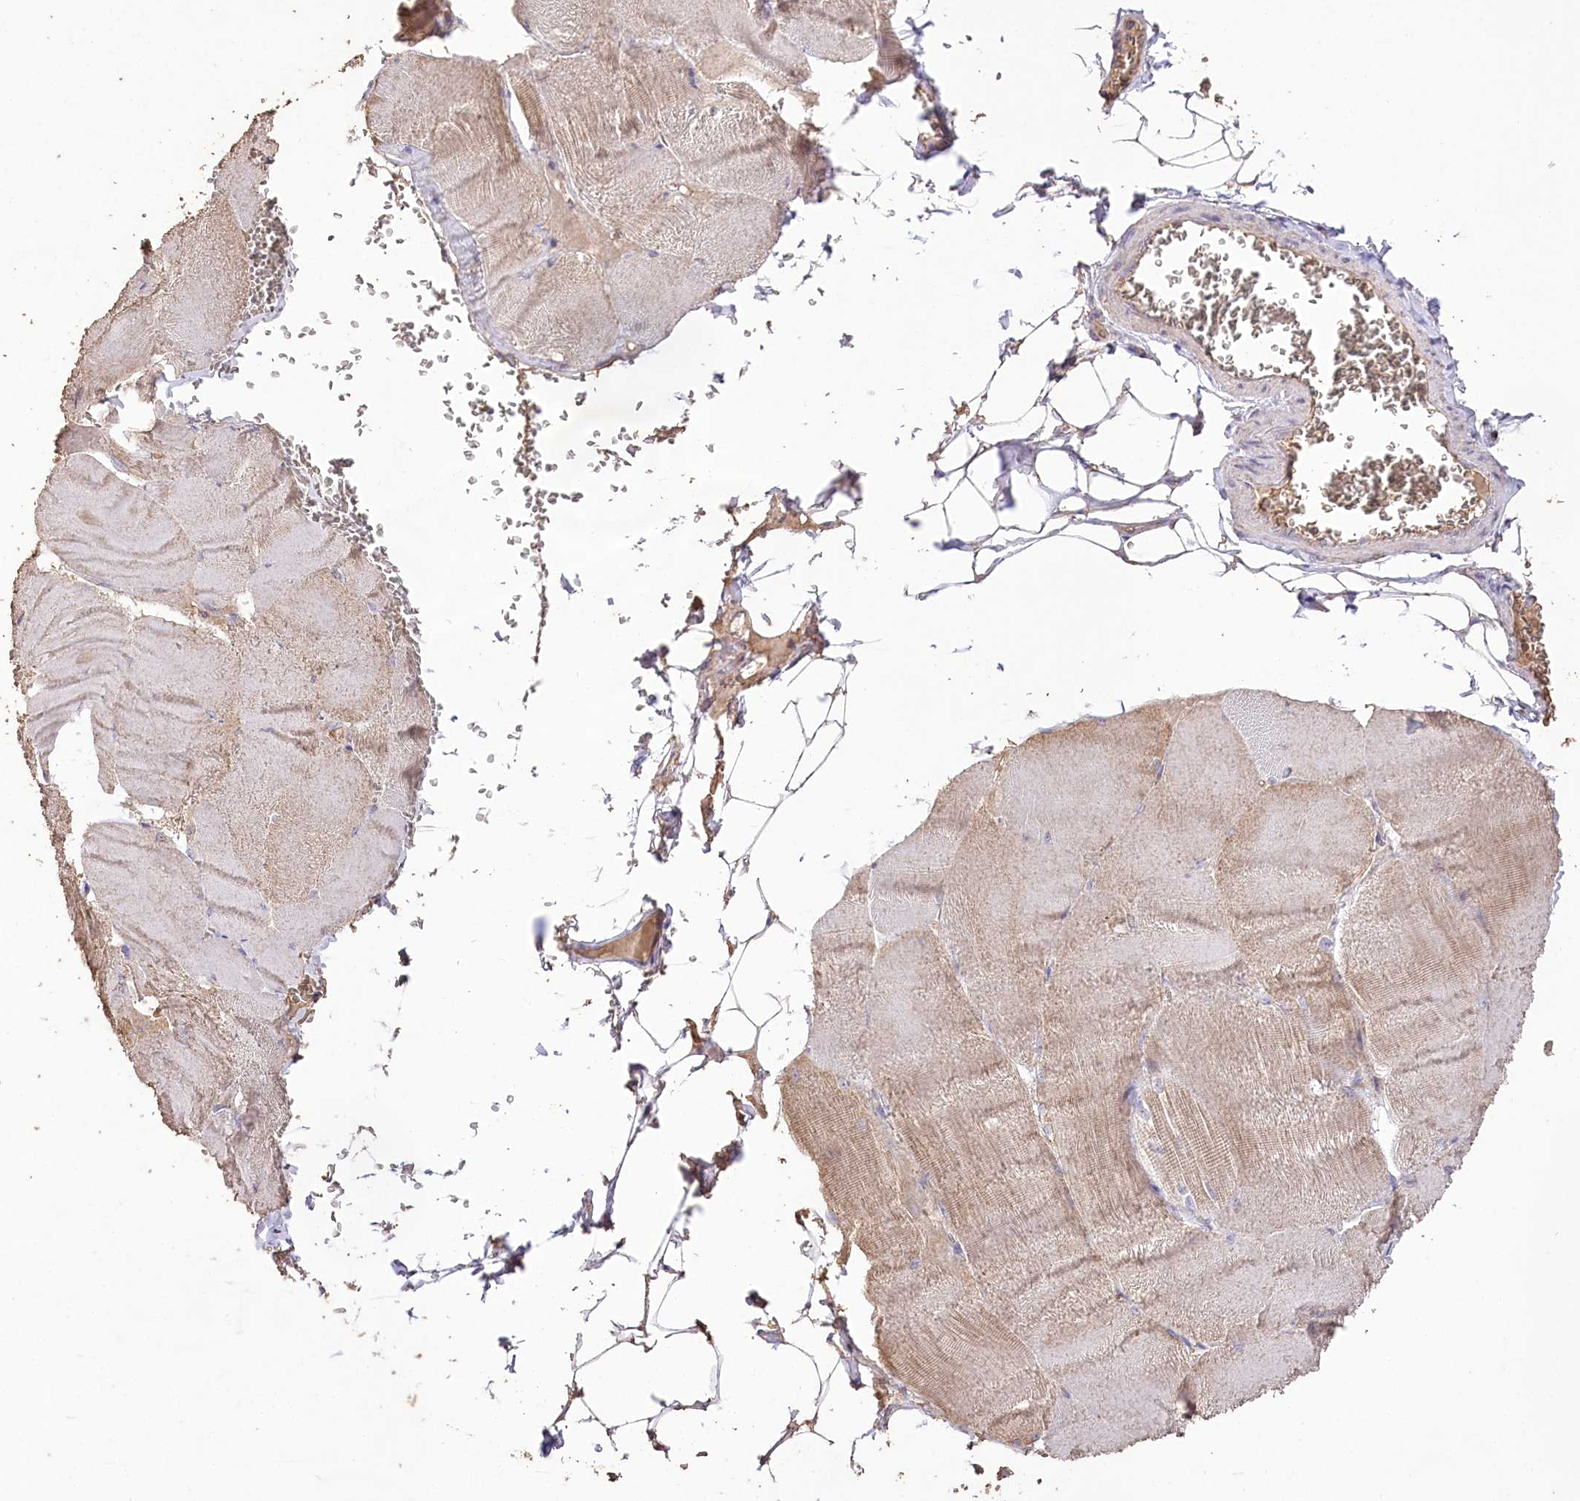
{"staining": {"intensity": "weak", "quantity": "25%-75%", "location": "cytoplasmic/membranous"}, "tissue": "skeletal muscle", "cell_type": "Myocytes", "image_type": "normal", "snomed": [{"axis": "morphology", "description": "Normal tissue, NOS"}, {"axis": "morphology", "description": "Basal cell carcinoma"}, {"axis": "topography", "description": "Skeletal muscle"}], "caption": "High-power microscopy captured an immunohistochemistry image of unremarkable skeletal muscle, revealing weak cytoplasmic/membranous positivity in approximately 25%-75% of myocytes.", "gene": "IREB2", "patient": {"sex": "female", "age": 64}}